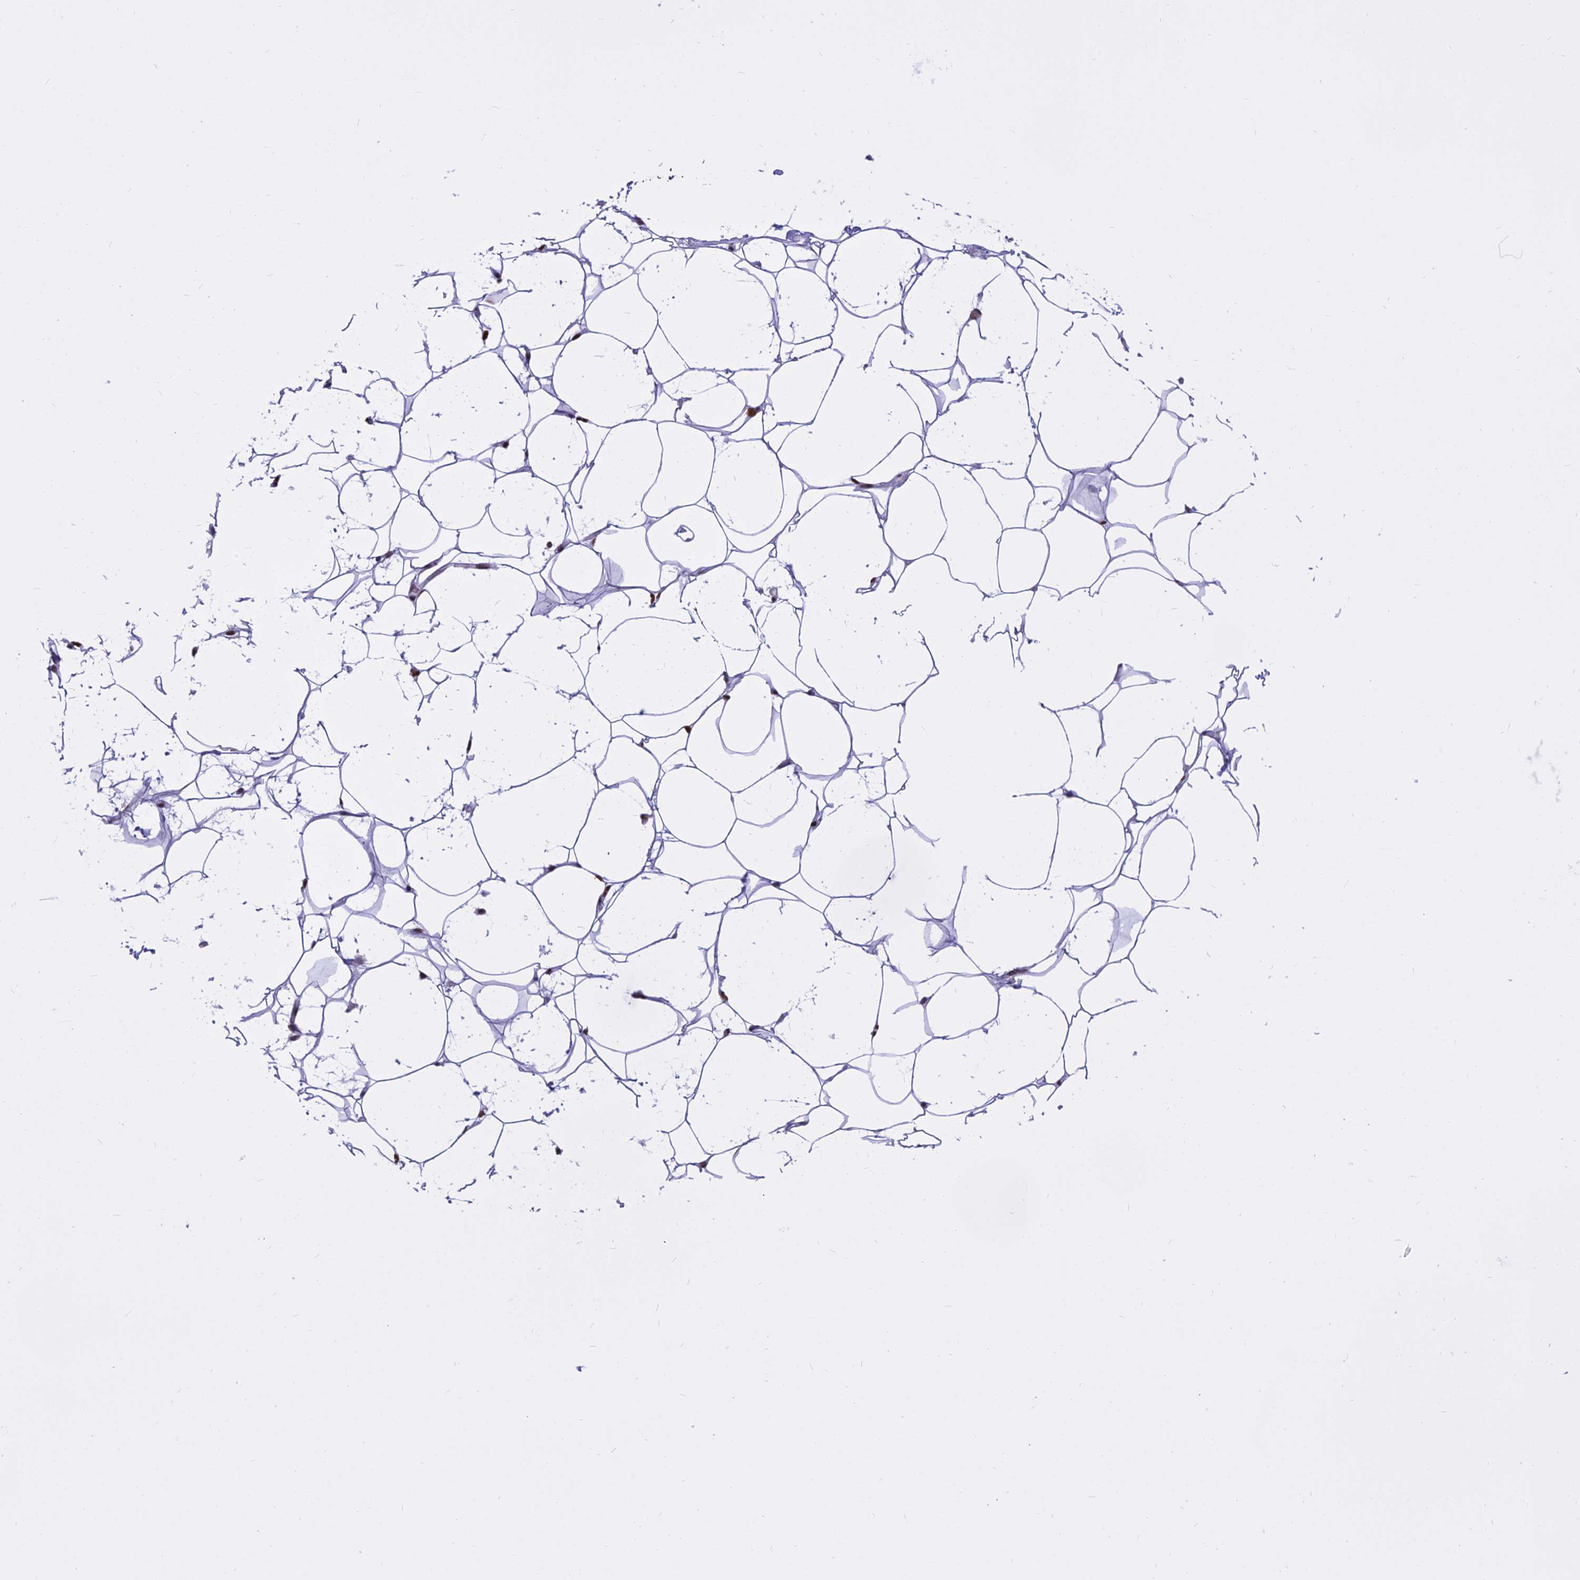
{"staining": {"intensity": "moderate", "quantity": ">75%", "location": "nuclear"}, "tissue": "adipose tissue", "cell_type": "Adipocytes", "image_type": "normal", "snomed": [{"axis": "morphology", "description": "Normal tissue, NOS"}, {"axis": "topography", "description": "Breast"}], "caption": "Brown immunohistochemical staining in normal human adipose tissue demonstrates moderate nuclear staining in about >75% of adipocytes. Using DAB (3,3'-diaminobenzidine) (brown) and hematoxylin (blue) stains, captured at high magnification using brightfield microscopy.", "gene": "PARP1", "patient": {"sex": "female", "age": 26}}